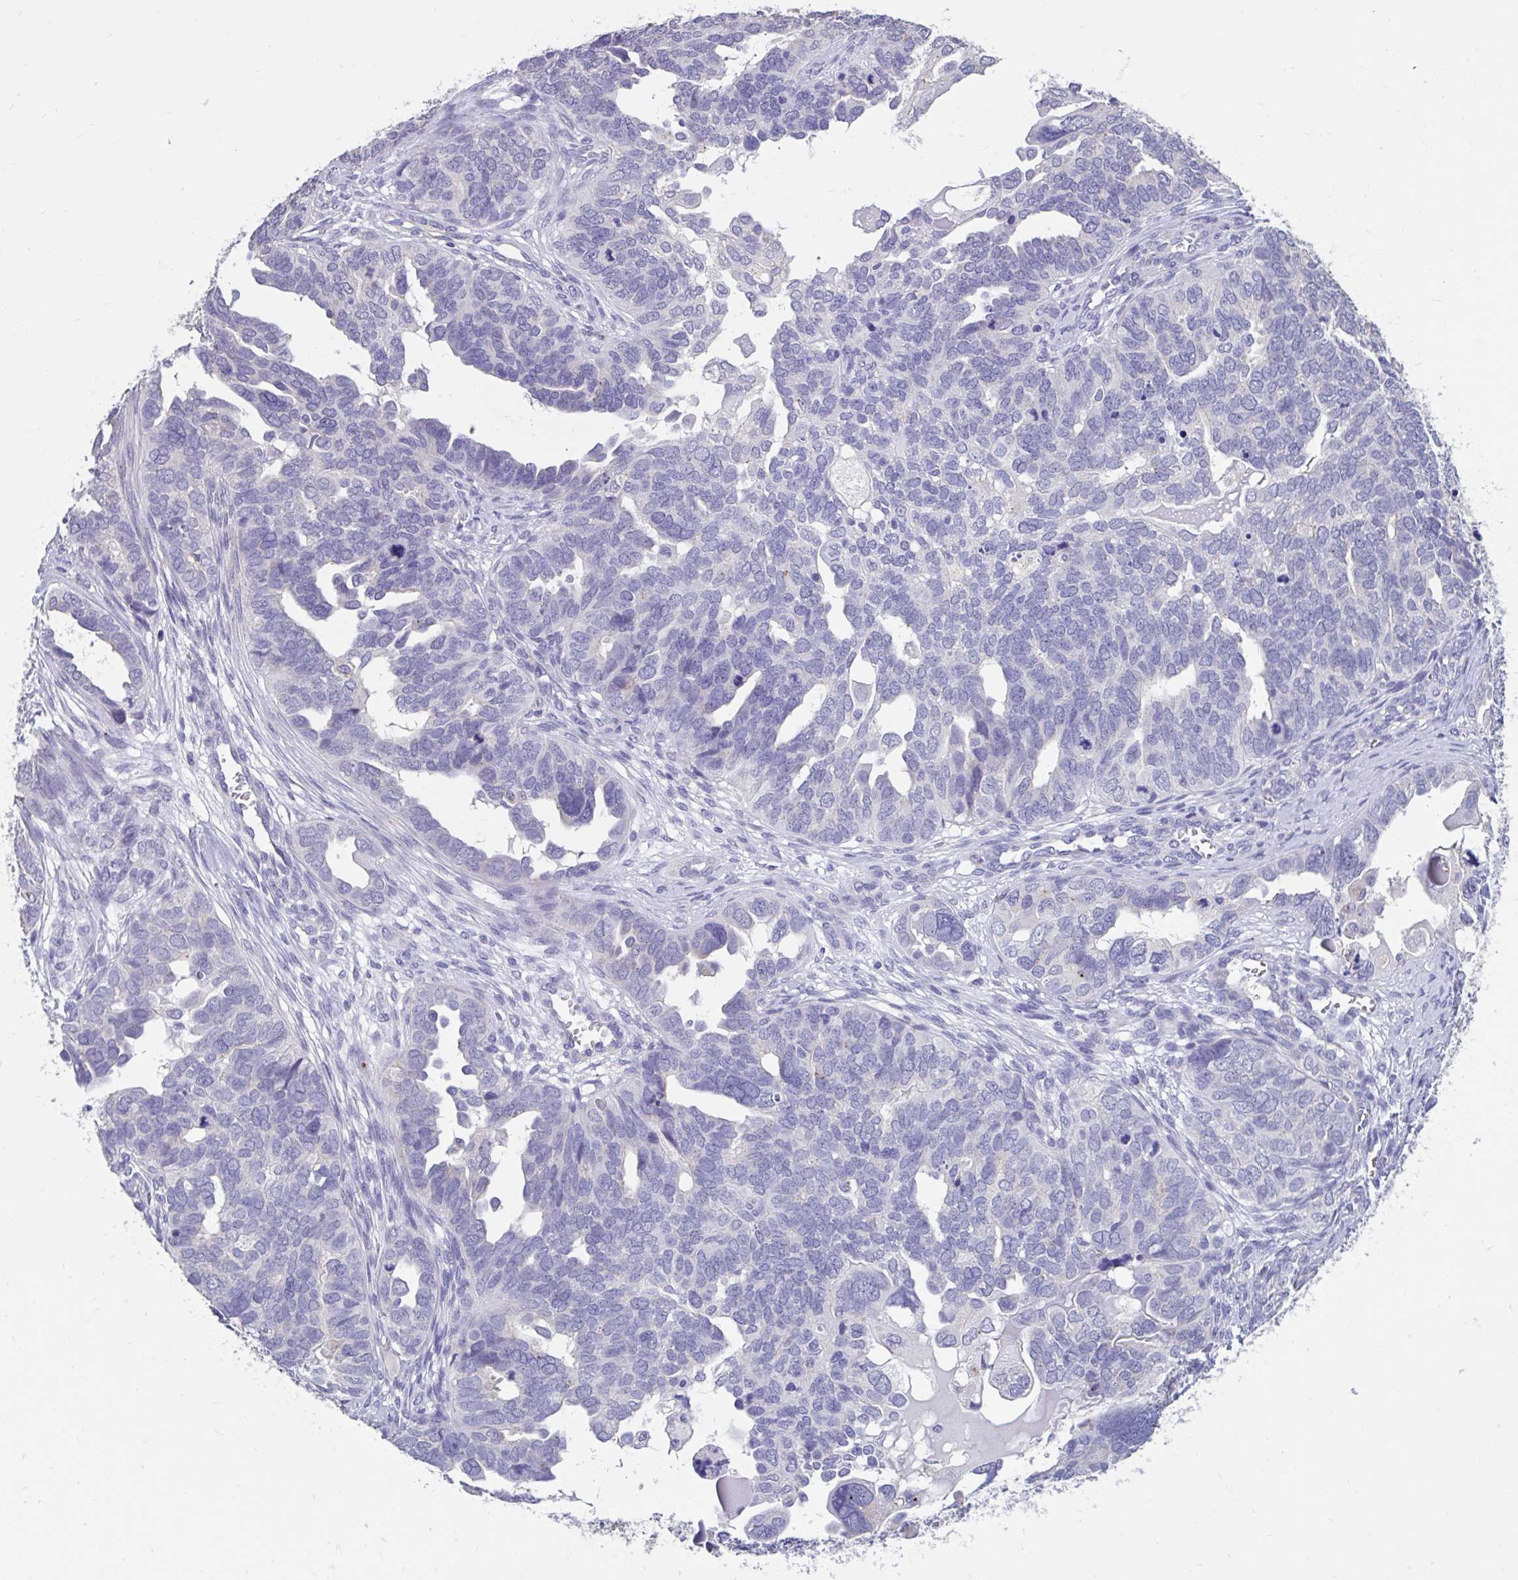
{"staining": {"intensity": "negative", "quantity": "none", "location": "none"}, "tissue": "ovarian cancer", "cell_type": "Tumor cells", "image_type": "cancer", "snomed": [{"axis": "morphology", "description": "Cystadenocarcinoma, serous, NOS"}, {"axis": "topography", "description": "Ovary"}], "caption": "A photomicrograph of ovarian serous cystadenocarcinoma stained for a protein exhibits no brown staining in tumor cells.", "gene": "GPR162", "patient": {"sex": "female", "age": 51}}